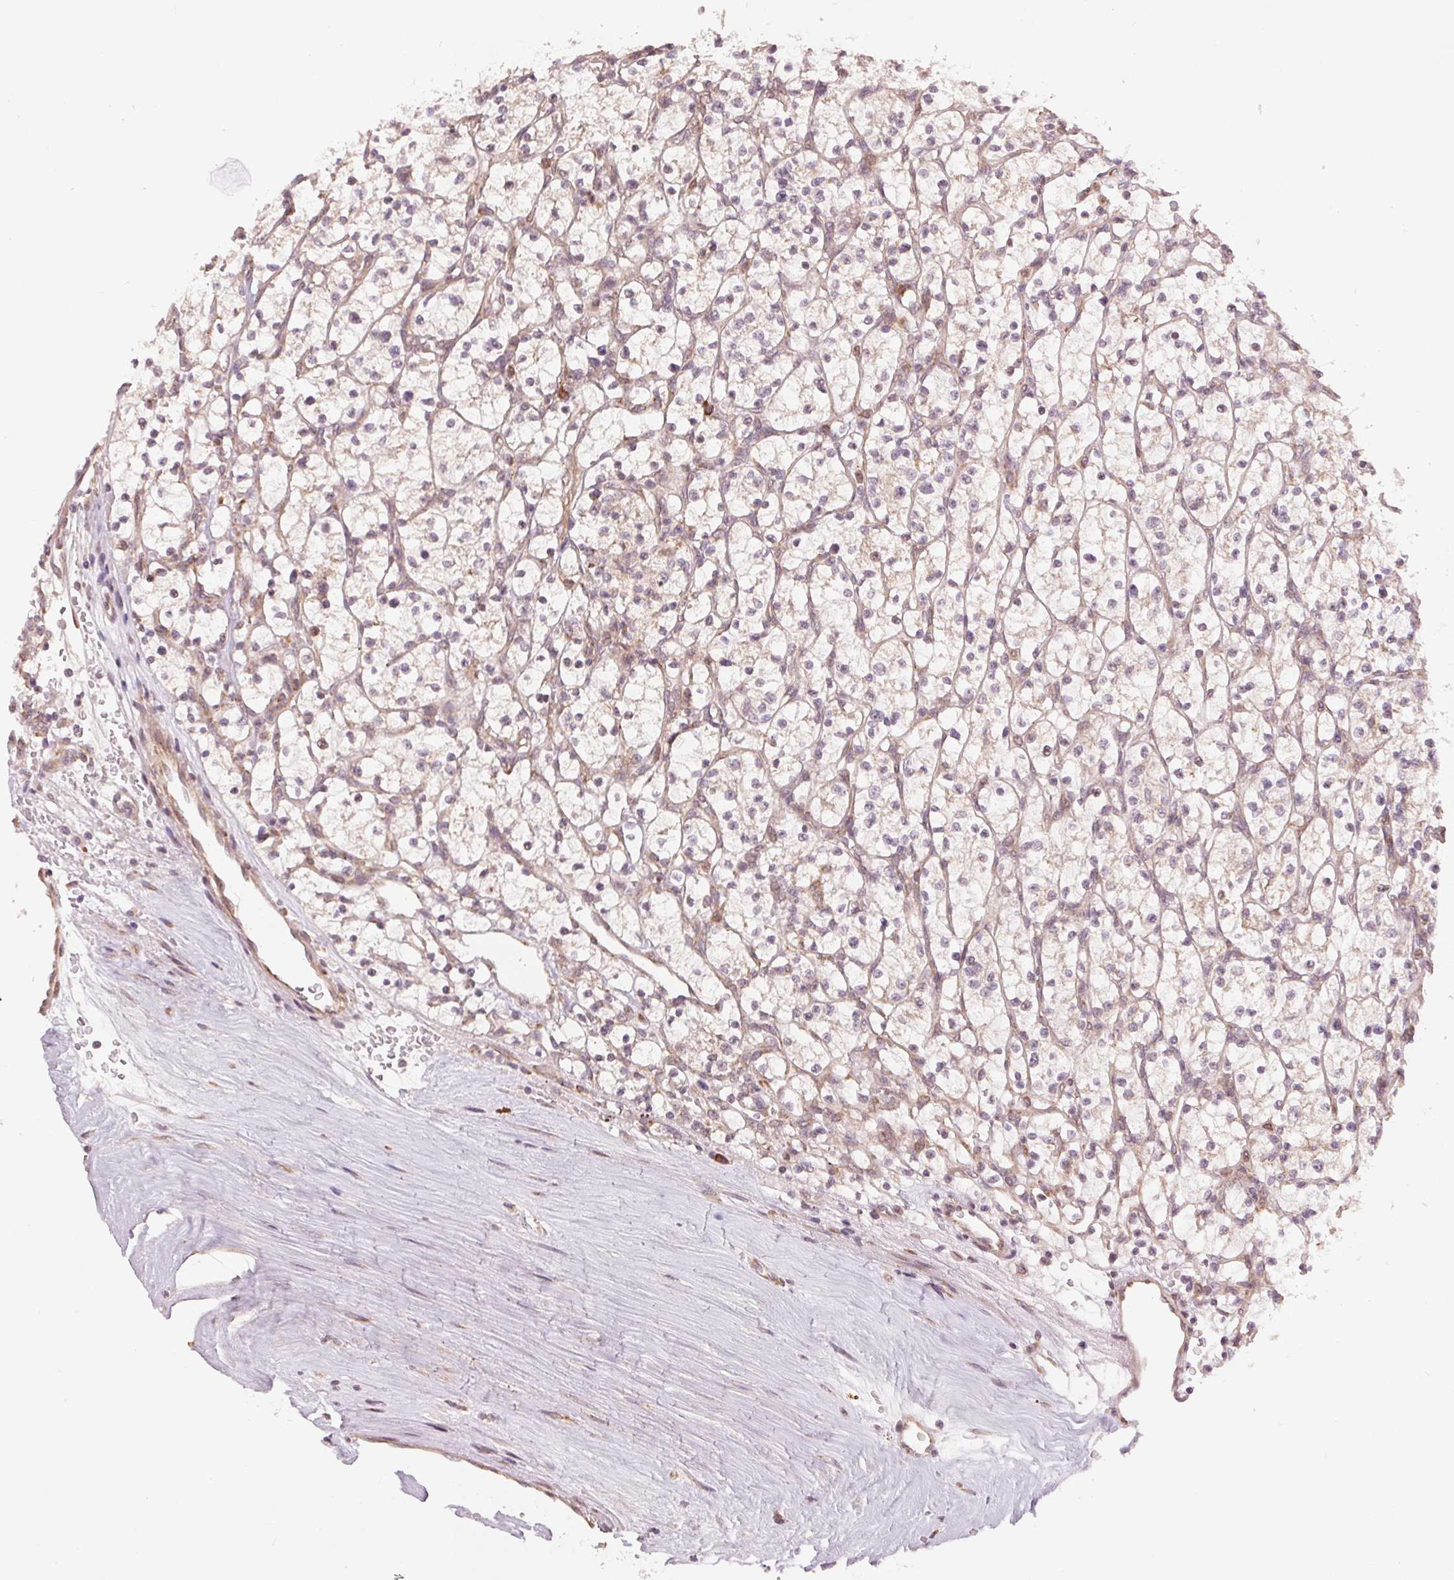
{"staining": {"intensity": "weak", "quantity": ">75%", "location": "cytoplasmic/membranous"}, "tissue": "renal cancer", "cell_type": "Tumor cells", "image_type": "cancer", "snomed": [{"axis": "morphology", "description": "Adenocarcinoma, NOS"}, {"axis": "topography", "description": "Kidney"}], "caption": "Immunohistochemistry photomicrograph of adenocarcinoma (renal) stained for a protein (brown), which displays low levels of weak cytoplasmic/membranous expression in approximately >75% of tumor cells.", "gene": "SLC20A1", "patient": {"sex": "female", "age": 64}}